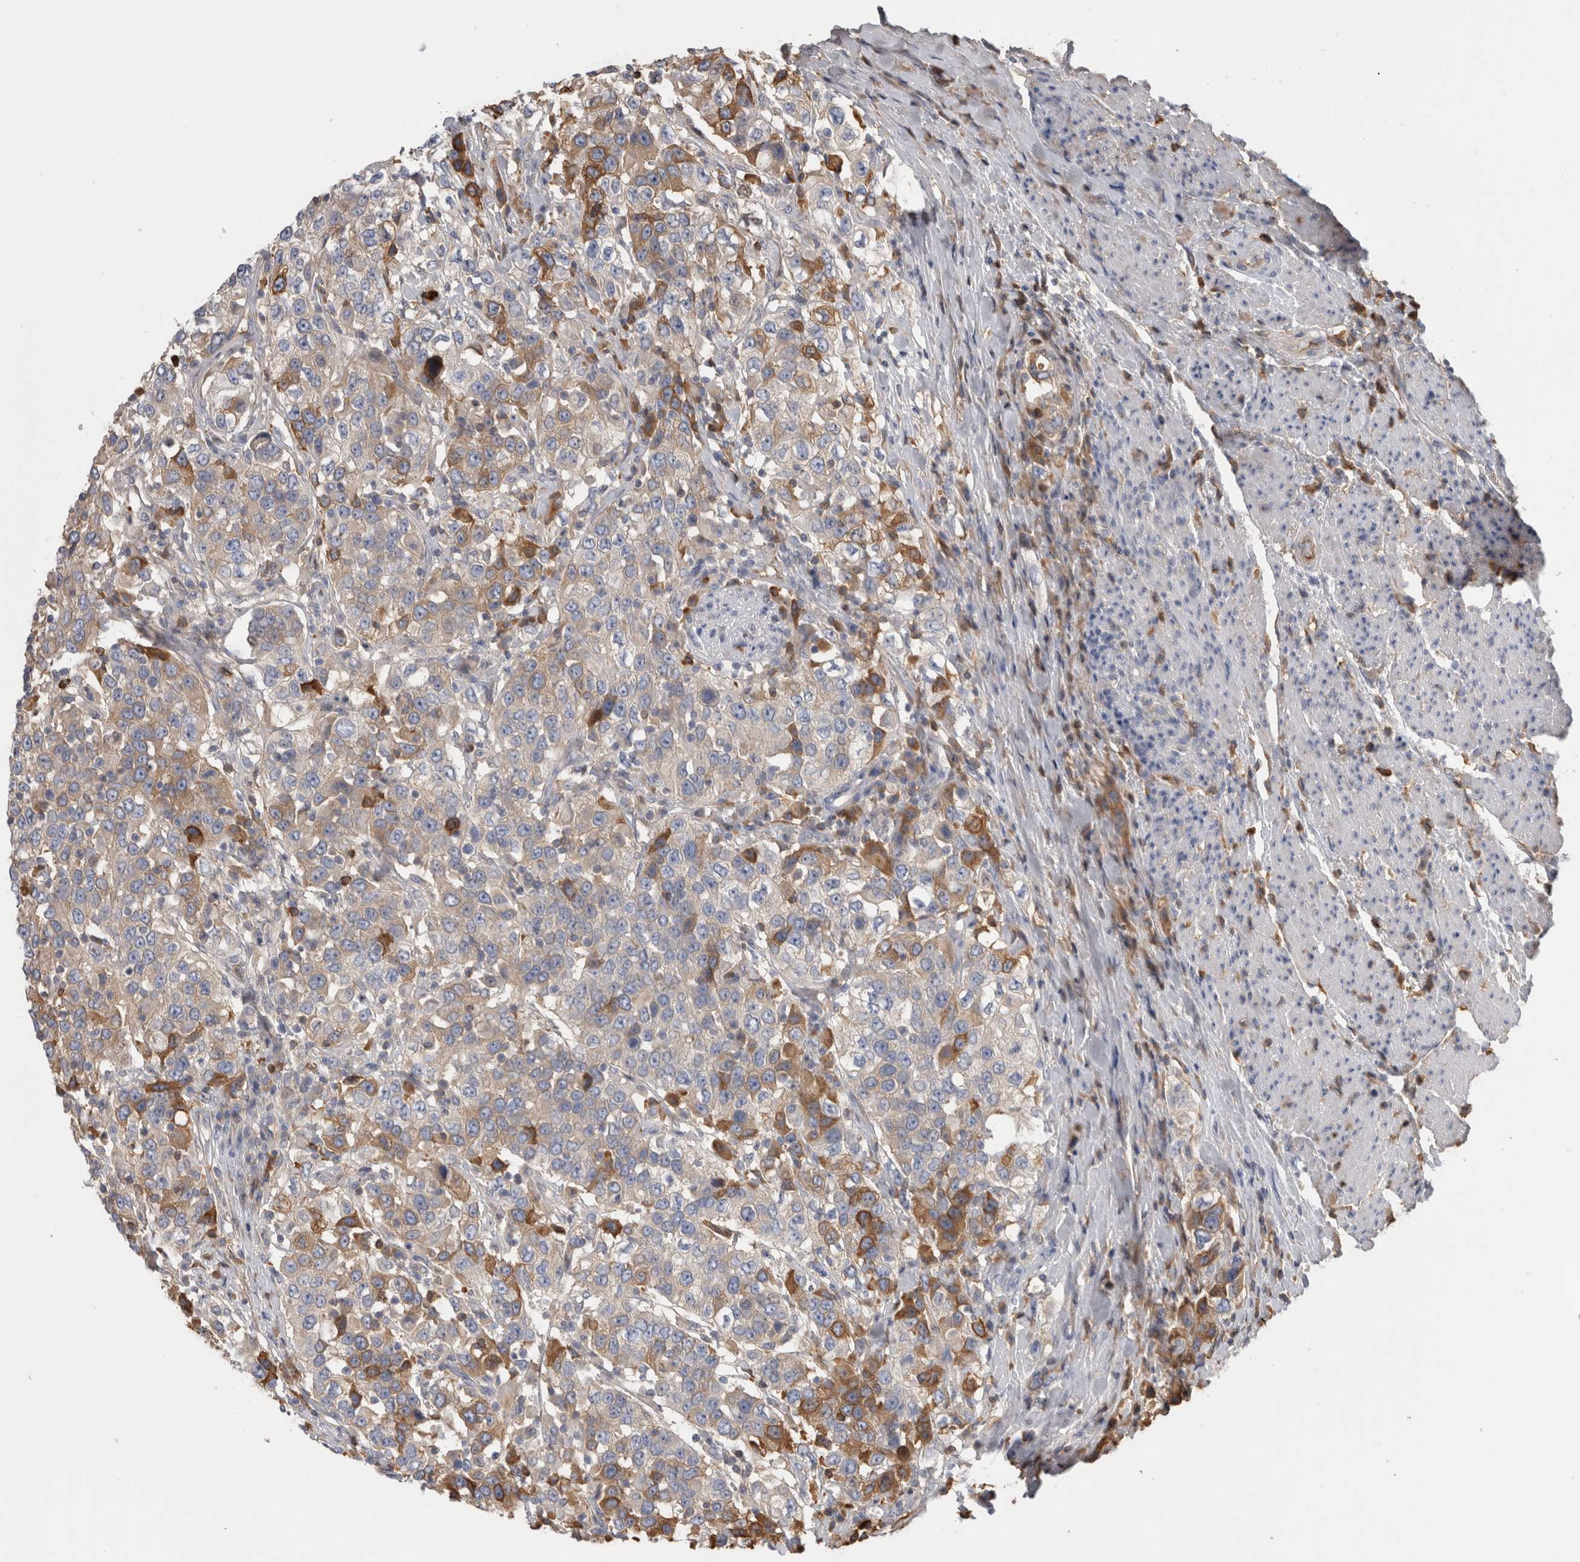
{"staining": {"intensity": "moderate", "quantity": "<25%", "location": "cytoplasmic/membranous"}, "tissue": "urothelial cancer", "cell_type": "Tumor cells", "image_type": "cancer", "snomed": [{"axis": "morphology", "description": "Urothelial carcinoma, High grade"}, {"axis": "topography", "description": "Urinary bladder"}], "caption": "Immunohistochemical staining of human urothelial cancer demonstrates low levels of moderate cytoplasmic/membranous expression in about <25% of tumor cells.", "gene": "TBCE", "patient": {"sex": "female", "age": 80}}